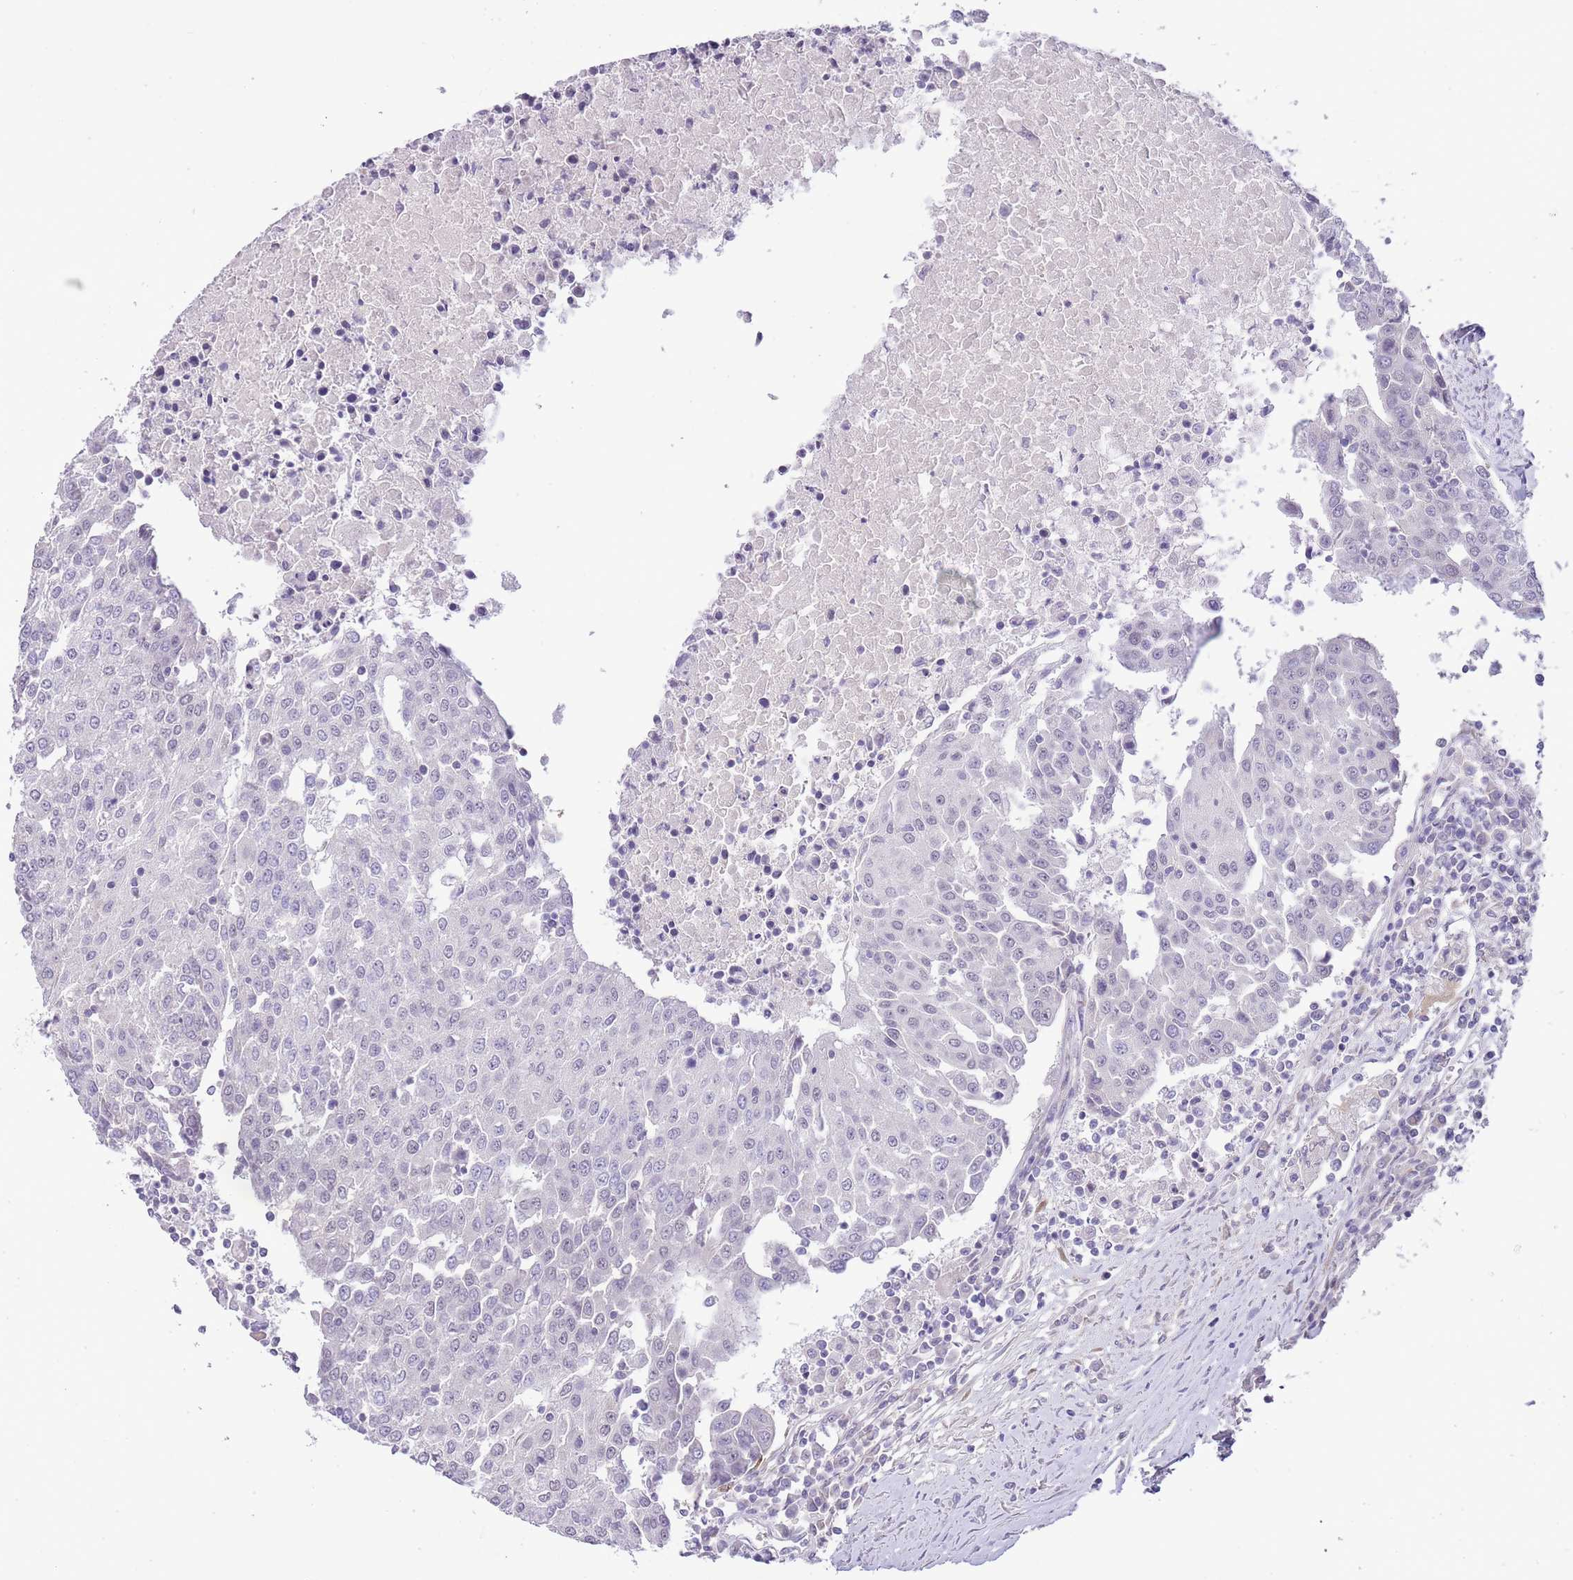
{"staining": {"intensity": "negative", "quantity": "none", "location": "none"}, "tissue": "urothelial cancer", "cell_type": "Tumor cells", "image_type": "cancer", "snomed": [{"axis": "morphology", "description": "Urothelial carcinoma, High grade"}, {"axis": "topography", "description": "Urinary bladder"}], "caption": "Tumor cells are negative for protein expression in human urothelial carcinoma (high-grade). (Brightfield microscopy of DAB (3,3'-diaminobenzidine) immunohistochemistry (IHC) at high magnification).", "gene": "MIDN", "patient": {"sex": "female", "age": 85}}